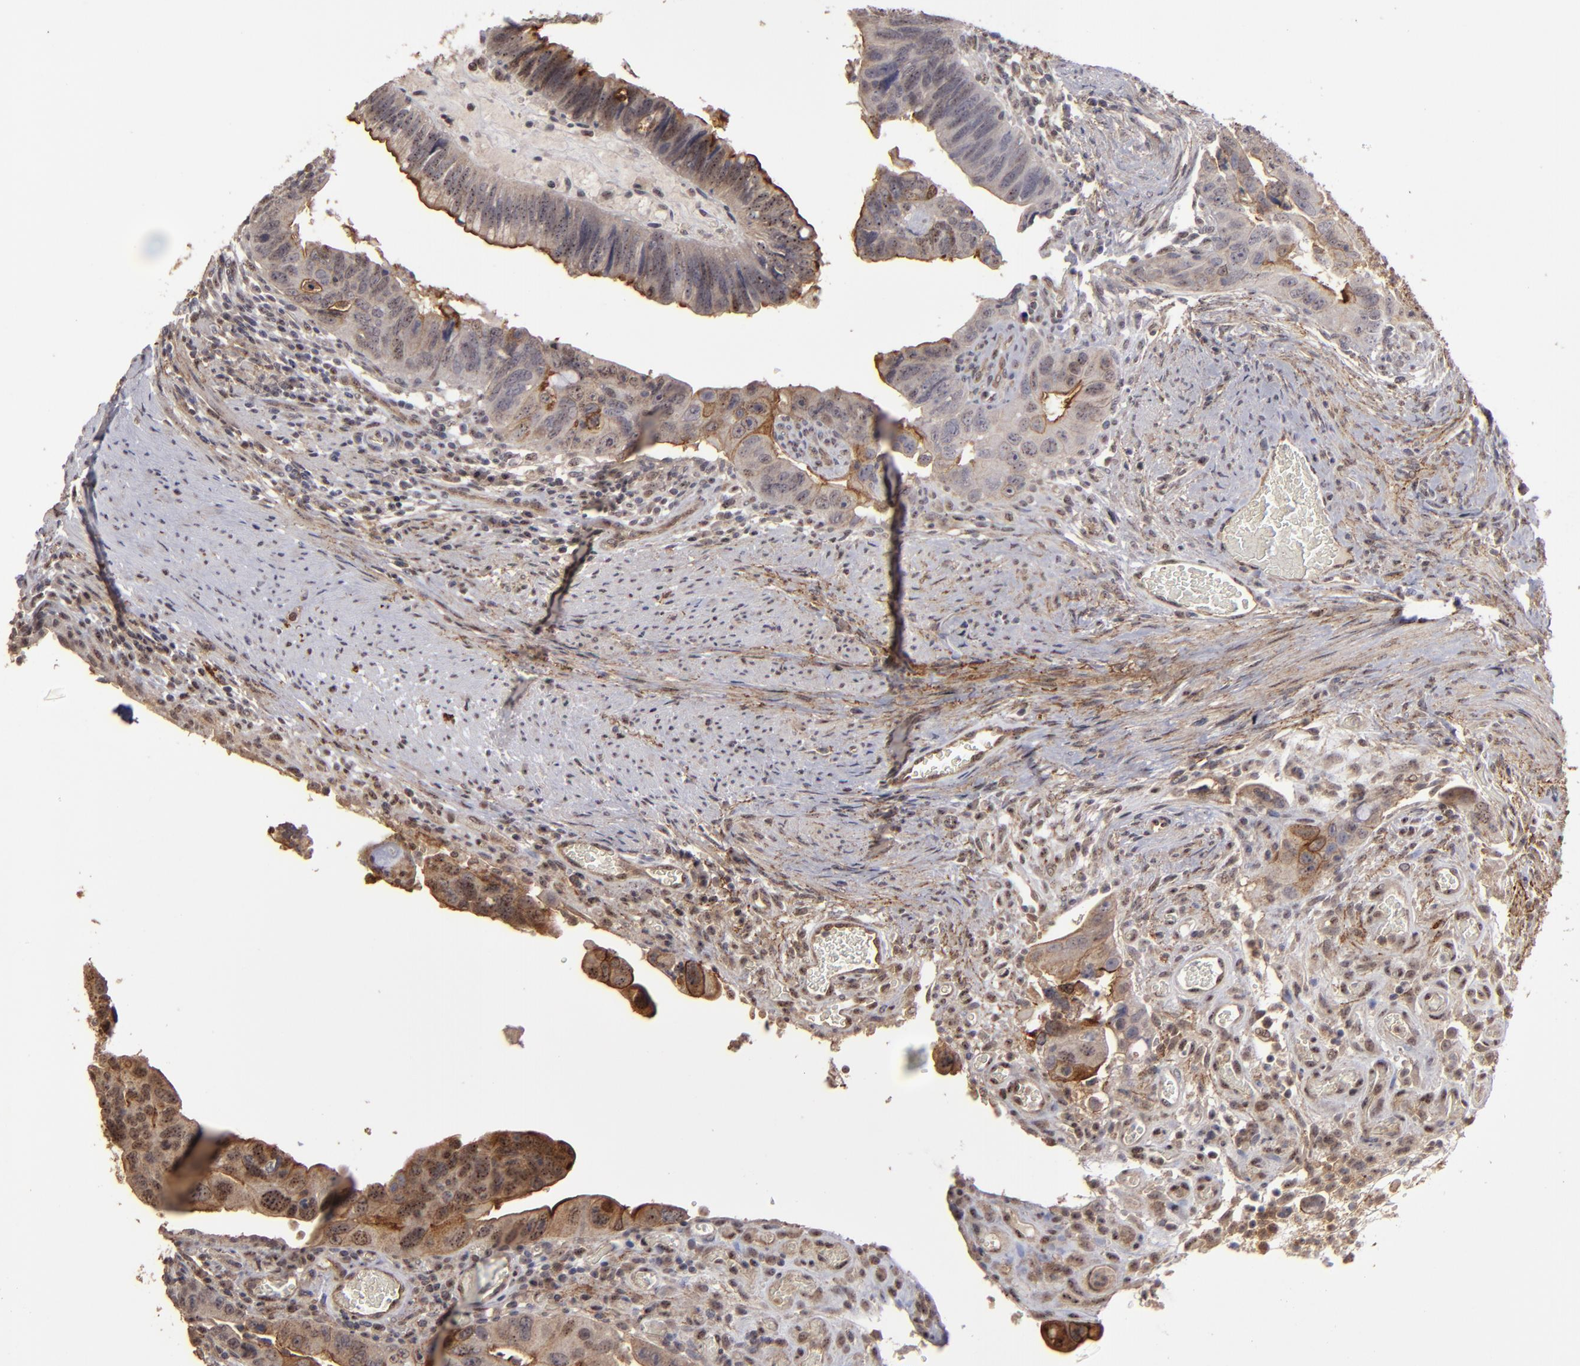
{"staining": {"intensity": "moderate", "quantity": ">75%", "location": "cytoplasmic/membranous"}, "tissue": "colorectal cancer", "cell_type": "Tumor cells", "image_type": "cancer", "snomed": [{"axis": "morphology", "description": "Adenocarcinoma, NOS"}, {"axis": "topography", "description": "Rectum"}], "caption": "Human colorectal cancer stained with a protein marker reveals moderate staining in tumor cells.", "gene": "CD55", "patient": {"sex": "male", "age": 53}}